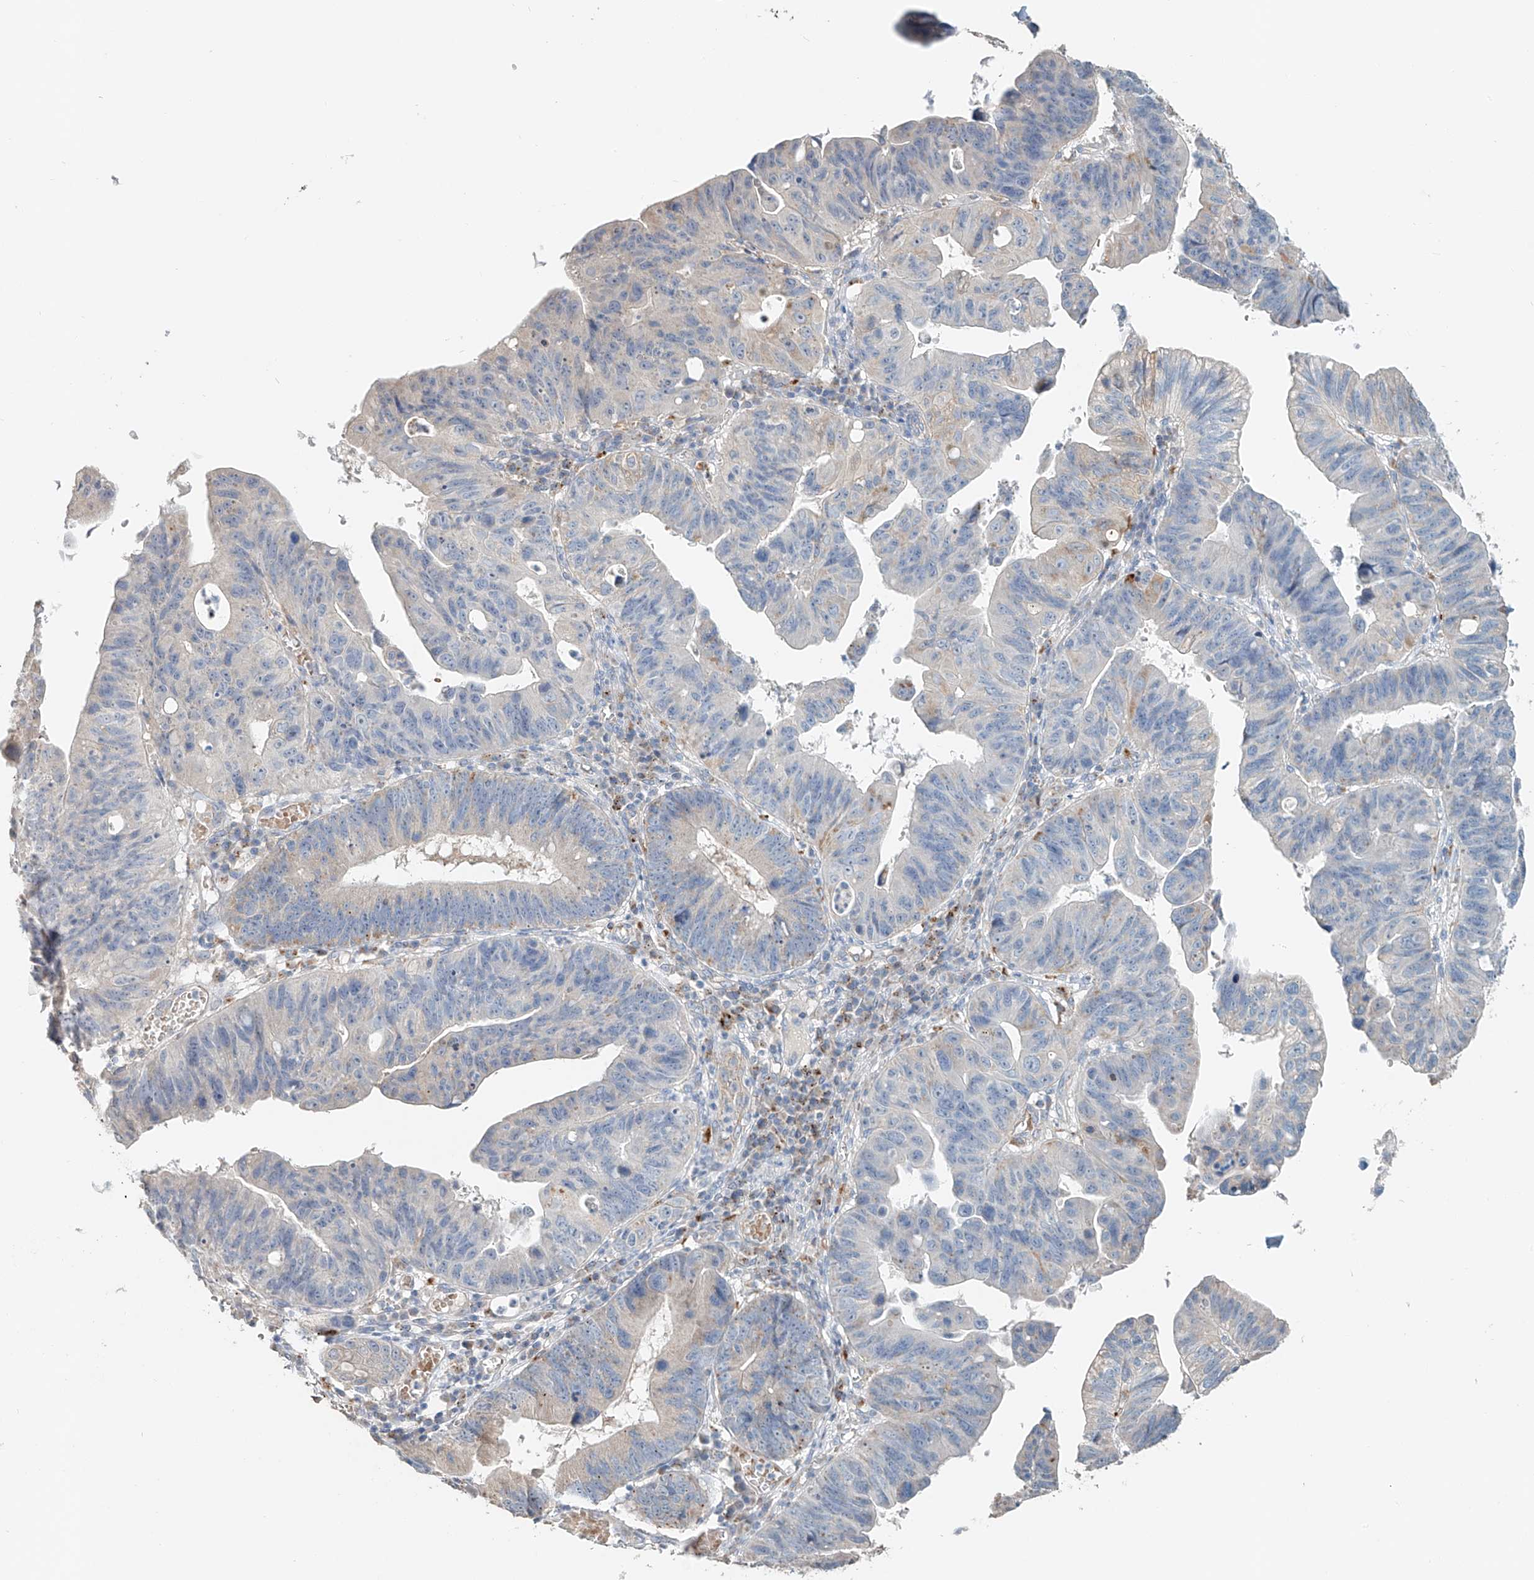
{"staining": {"intensity": "negative", "quantity": "none", "location": "none"}, "tissue": "stomach cancer", "cell_type": "Tumor cells", "image_type": "cancer", "snomed": [{"axis": "morphology", "description": "Adenocarcinoma, NOS"}, {"axis": "topography", "description": "Stomach"}], "caption": "Immunohistochemical staining of human stomach adenocarcinoma demonstrates no significant expression in tumor cells. Brightfield microscopy of immunohistochemistry stained with DAB (brown) and hematoxylin (blue), captured at high magnification.", "gene": "TRIM47", "patient": {"sex": "male", "age": 59}}